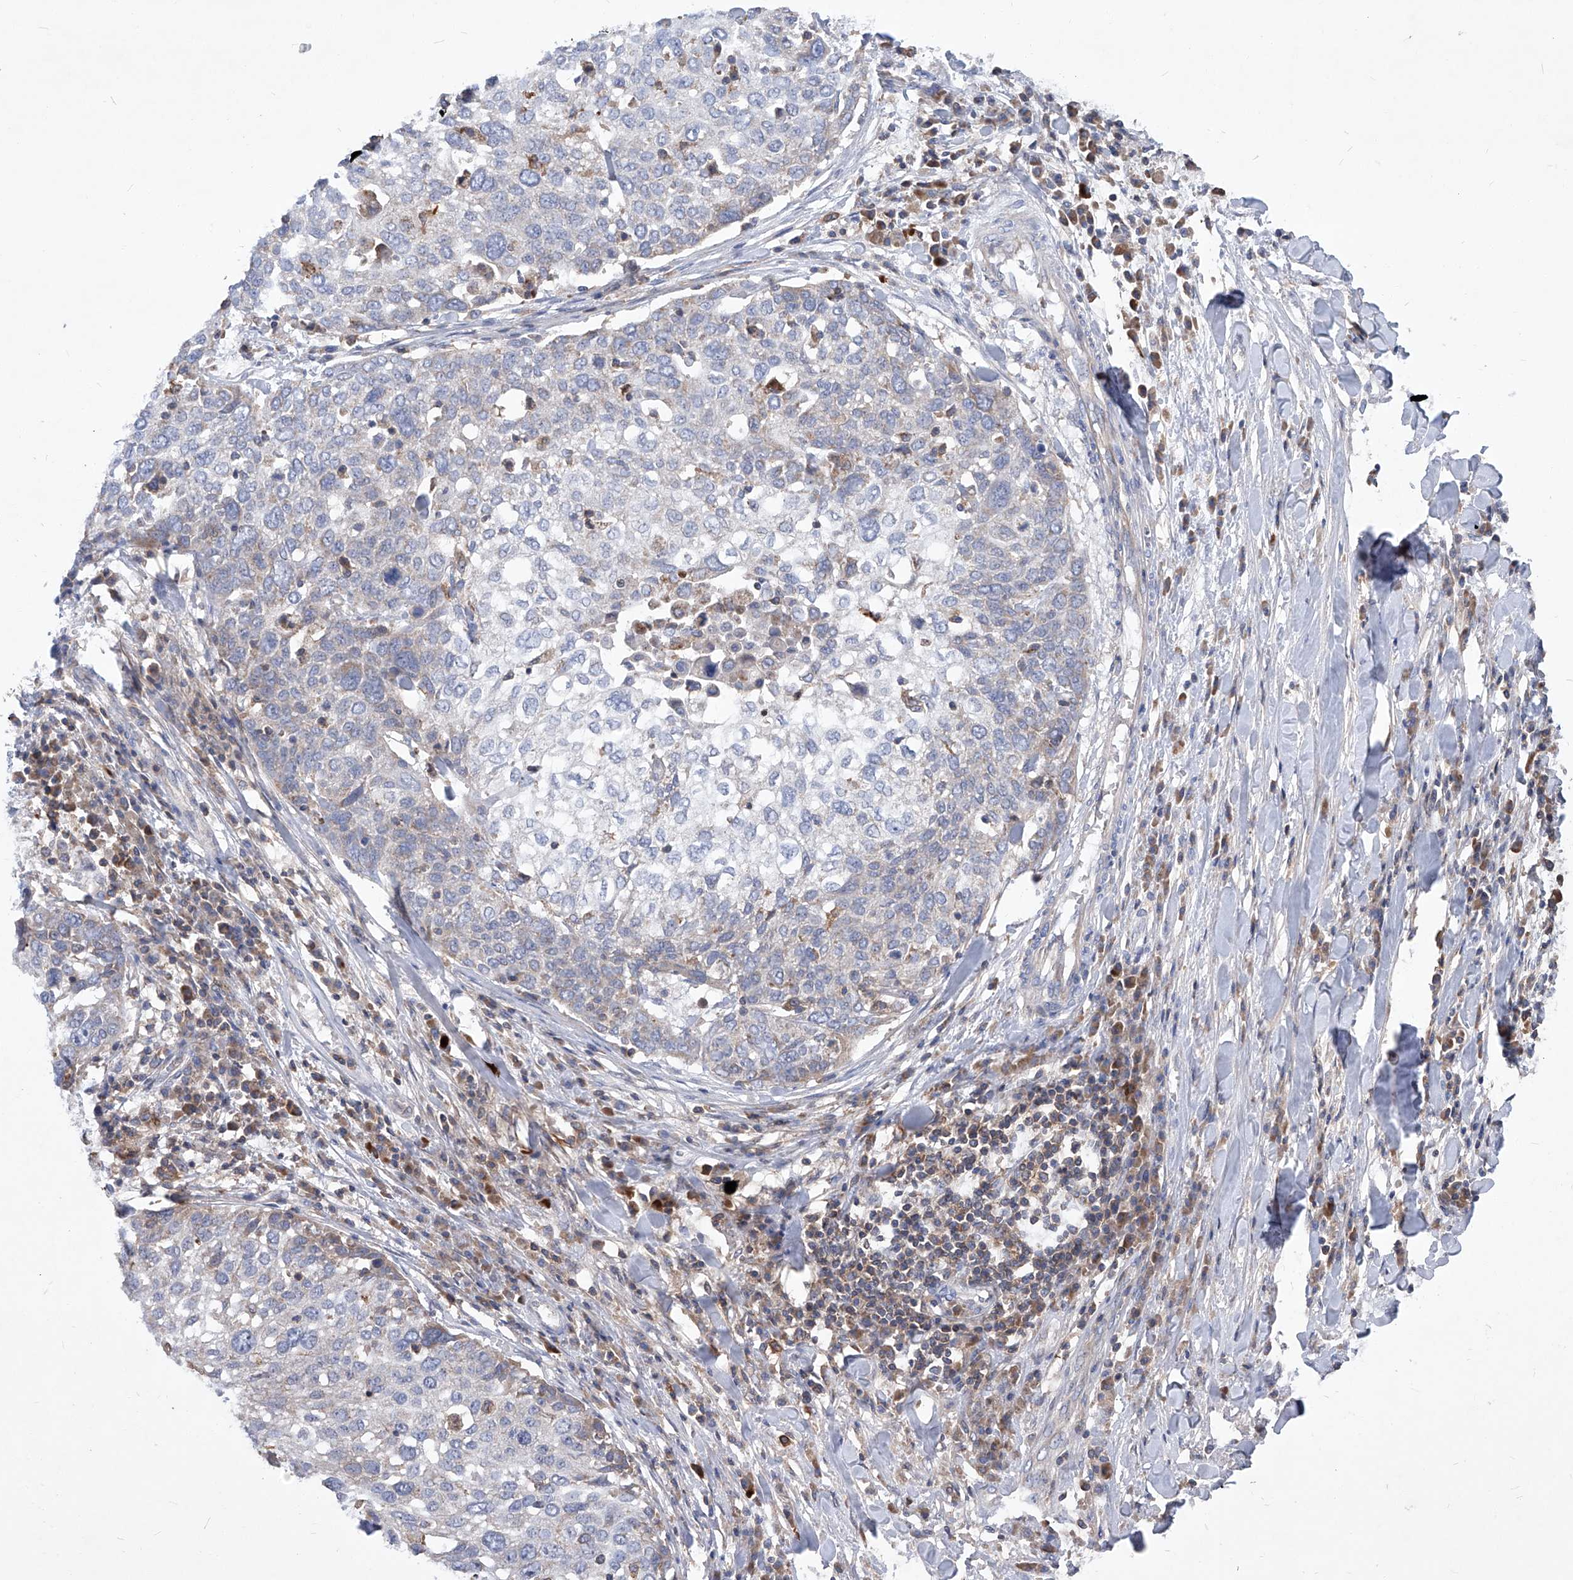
{"staining": {"intensity": "negative", "quantity": "none", "location": "none"}, "tissue": "lung cancer", "cell_type": "Tumor cells", "image_type": "cancer", "snomed": [{"axis": "morphology", "description": "Squamous cell carcinoma, NOS"}, {"axis": "topography", "description": "Lung"}], "caption": "Lung cancer (squamous cell carcinoma) was stained to show a protein in brown. There is no significant positivity in tumor cells.", "gene": "EPHA8", "patient": {"sex": "male", "age": 65}}